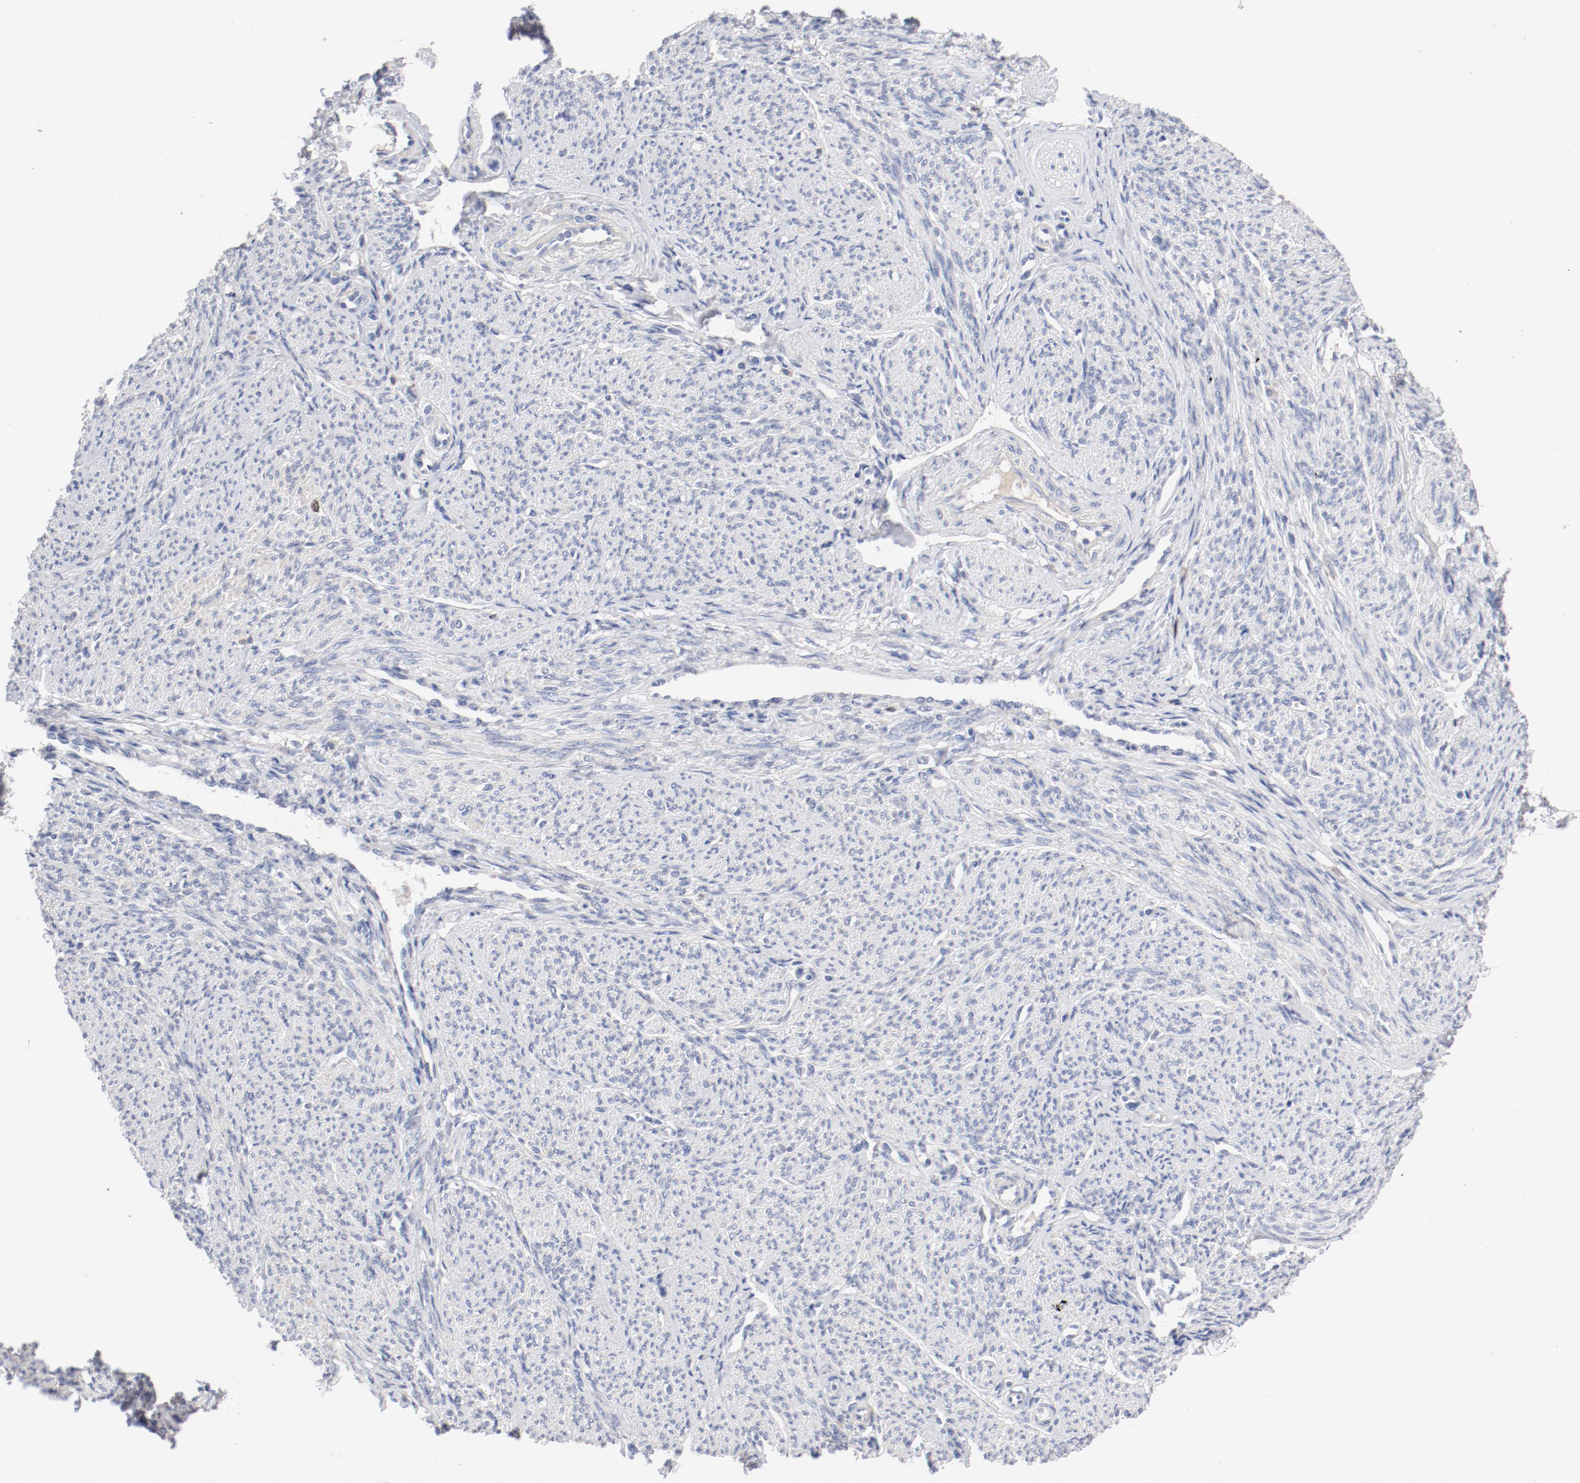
{"staining": {"intensity": "negative", "quantity": "none", "location": "none"}, "tissue": "smooth muscle", "cell_type": "Smooth muscle cells", "image_type": "normal", "snomed": [{"axis": "morphology", "description": "Normal tissue, NOS"}, {"axis": "topography", "description": "Smooth muscle"}], "caption": "Immunohistochemistry (IHC) micrograph of normal smooth muscle: smooth muscle stained with DAB (3,3'-diaminobenzidine) demonstrates no significant protein expression in smooth muscle cells.", "gene": "BIRC5", "patient": {"sex": "female", "age": 65}}